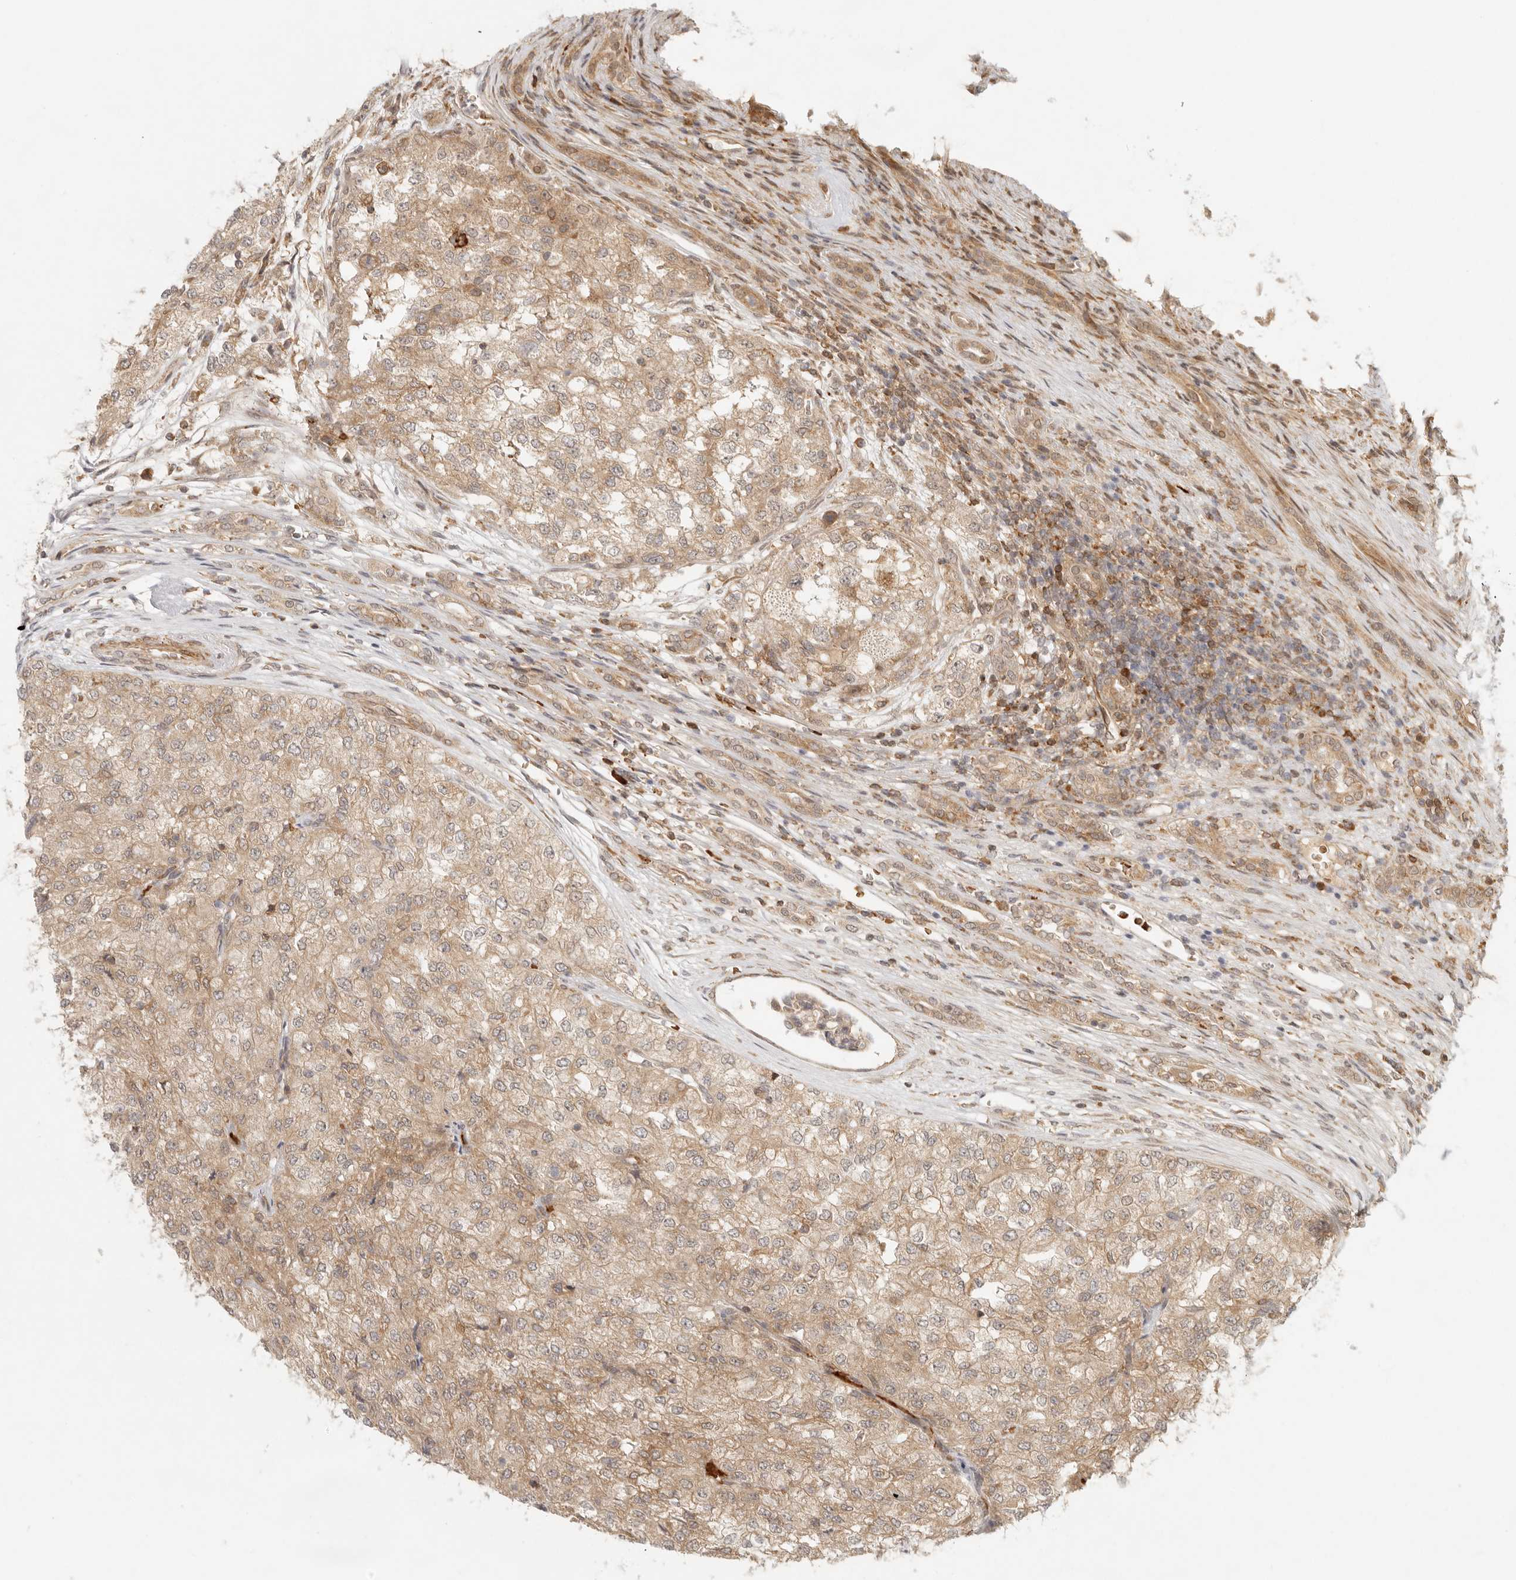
{"staining": {"intensity": "weak", "quantity": ">75%", "location": "cytoplasmic/membranous"}, "tissue": "renal cancer", "cell_type": "Tumor cells", "image_type": "cancer", "snomed": [{"axis": "morphology", "description": "Adenocarcinoma, NOS"}, {"axis": "topography", "description": "Kidney"}], "caption": "Immunohistochemical staining of renal cancer reveals low levels of weak cytoplasmic/membranous positivity in about >75% of tumor cells.", "gene": "AHDC1", "patient": {"sex": "female", "age": 54}}